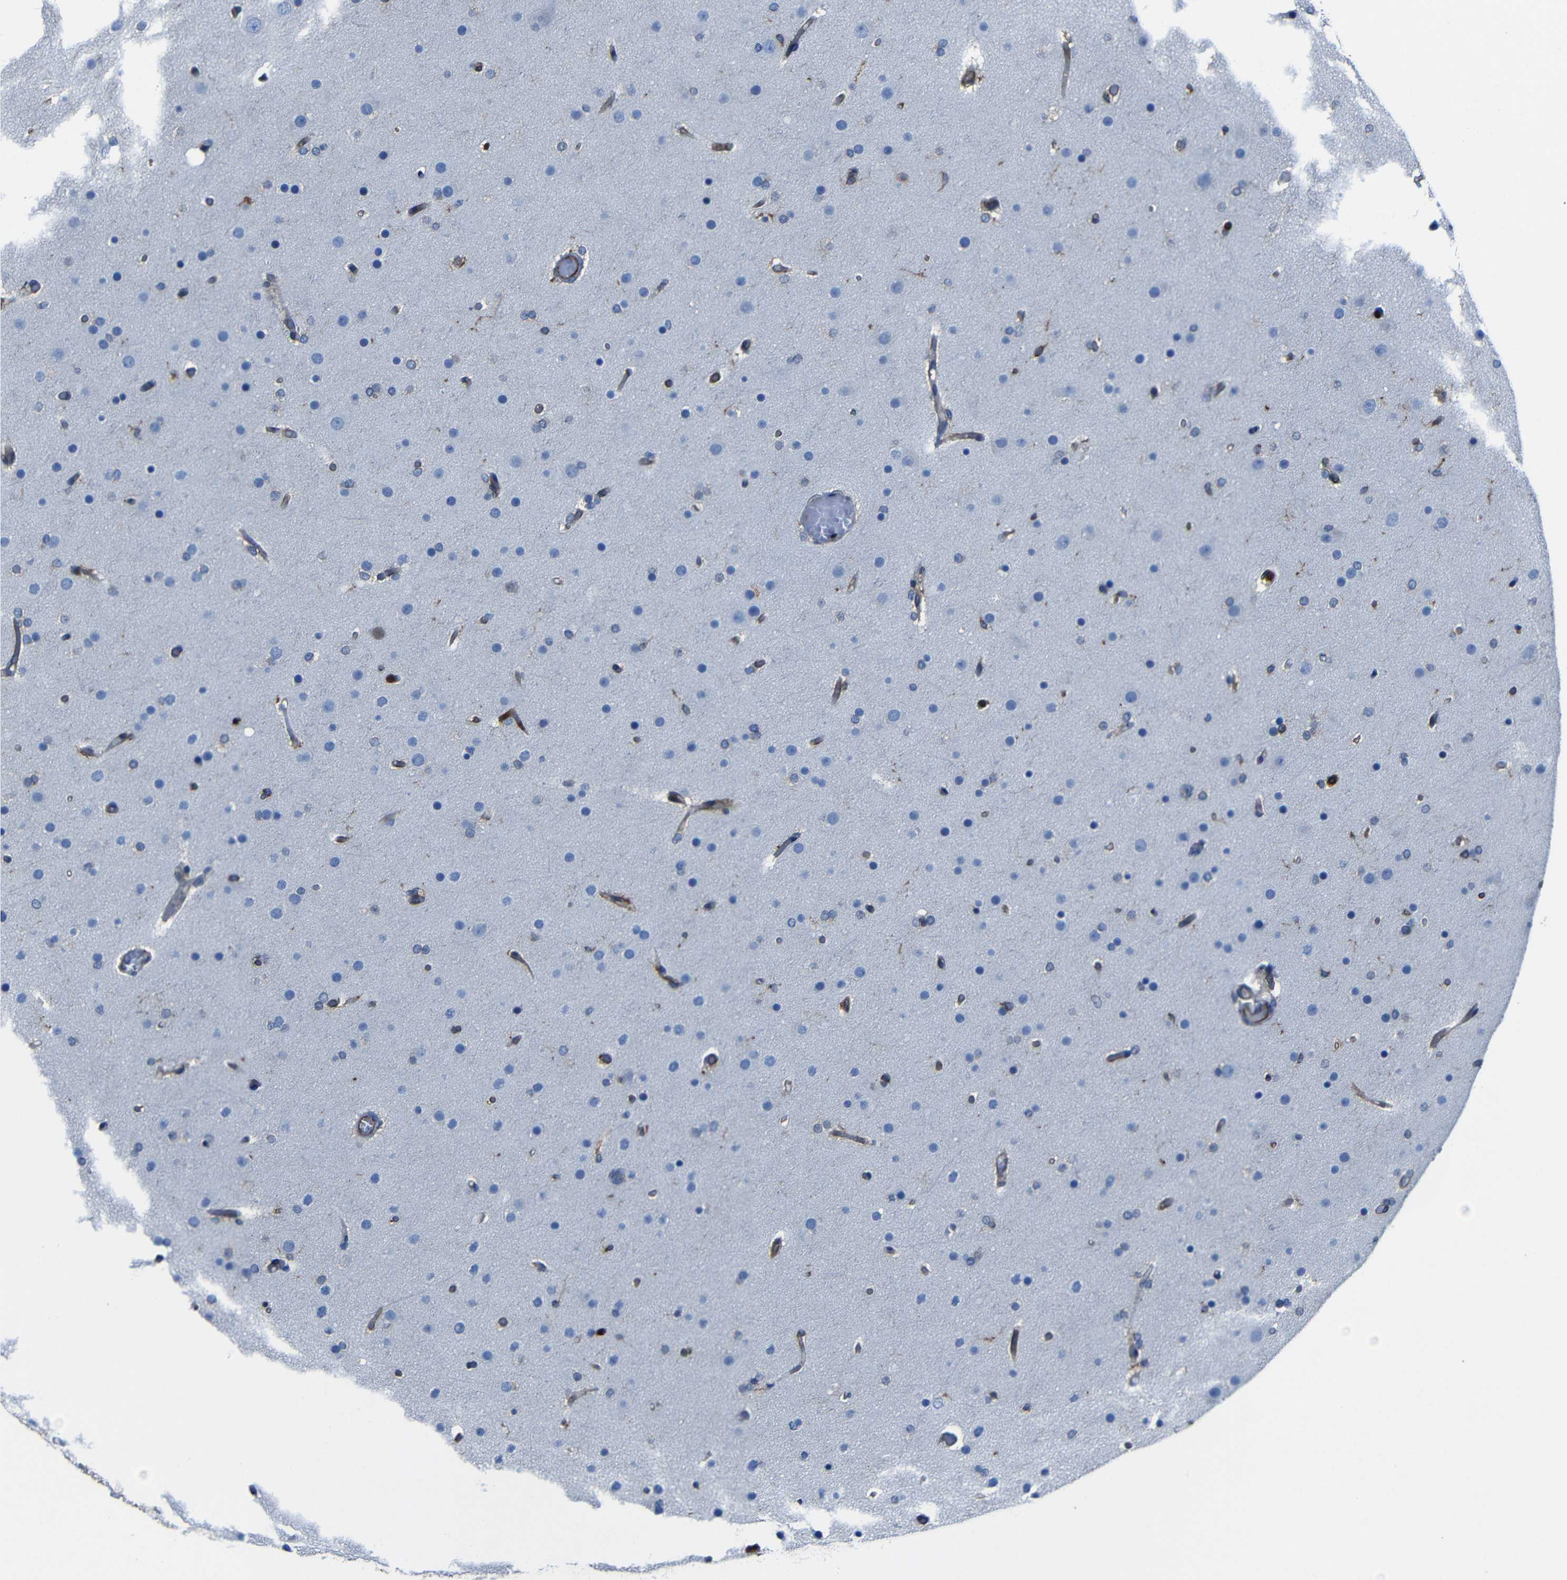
{"staining": {"intensity": "negative", "quantity": "none", "location": "none"}, "tissue": "glioma", "cell_type": "Tumor cells", "image_type": "cancer", "snomed": [{"axis": "morphology", "description": "Glioma, malignant, High grade"}, {"axis": "topography", "description": "Cerebral cortex"}], "caption": "A high-resolution photomicrograph shows immunohistochemistry (IHC) staining of malignant glioma (high-grade), which displays no significant positivity in tumor cells. Brightfield microscopy of immunohistochemistry (IHC) stained with DAB (3,3'-diaminobenzidine) (brown) and hematoxylin (blue), captured at high magnification.", "gene": "ARHGEF1", "patient": {"sex": "female", "age": 36}}